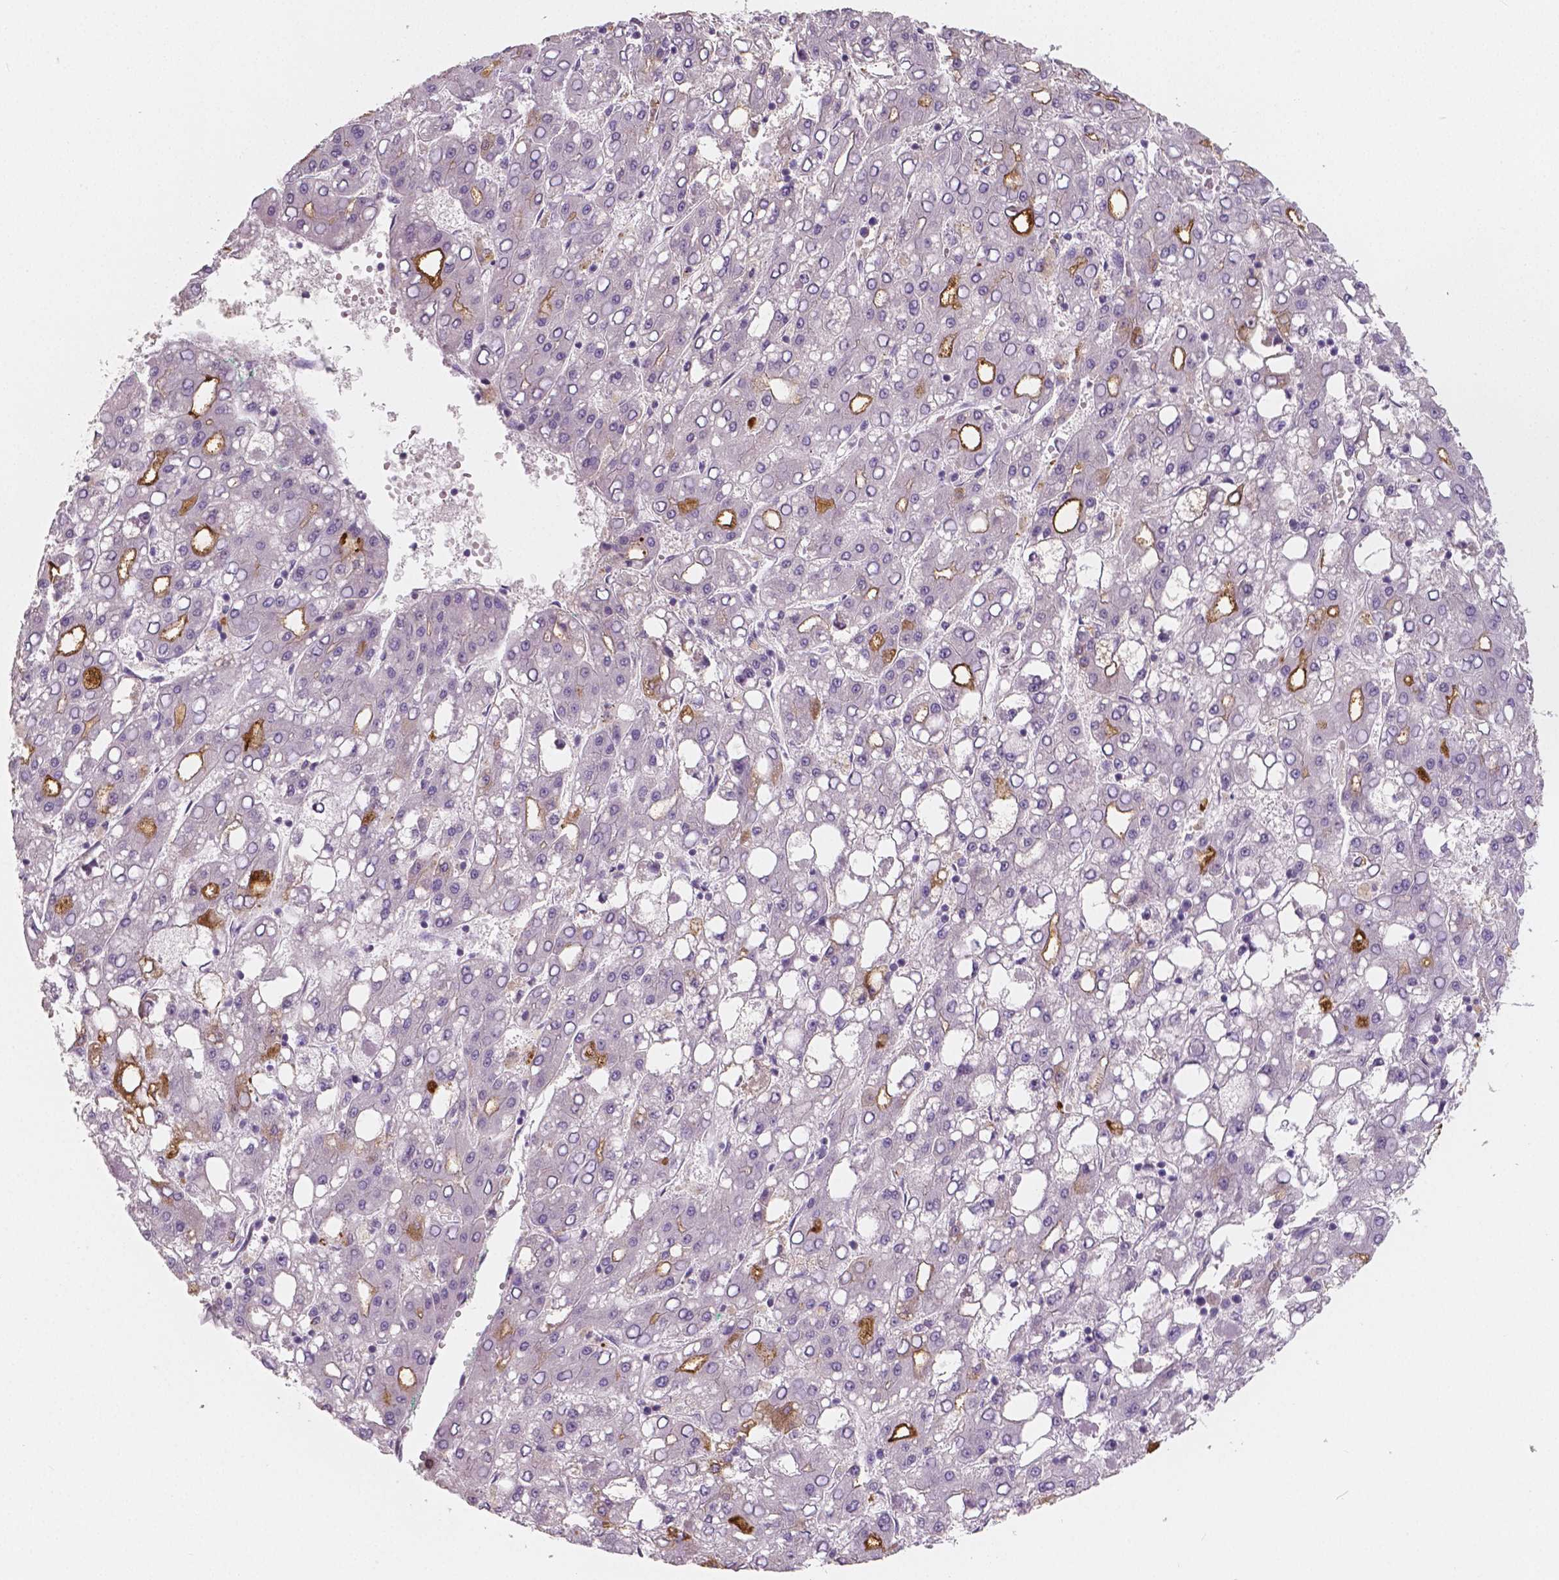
{"staining": {"intensity": "negative", "quantity": "none", "location": "none"}, "tissue": "liver cancer", "cell_type": "Tumor cells", "image_type": "cancer", "snomed": [{"axis": "morphology", "description": "Carcinoma, Hepatocellular, NOS"}, {"axis": "topography", "description": "Liver"}], "caption": "Human liver cancer stained for a protein using immunohistochemistry (IHC) shows no staining in tumor cells.", "gene": "APOA4", "patient": {"sex": "male", "age": 65}}